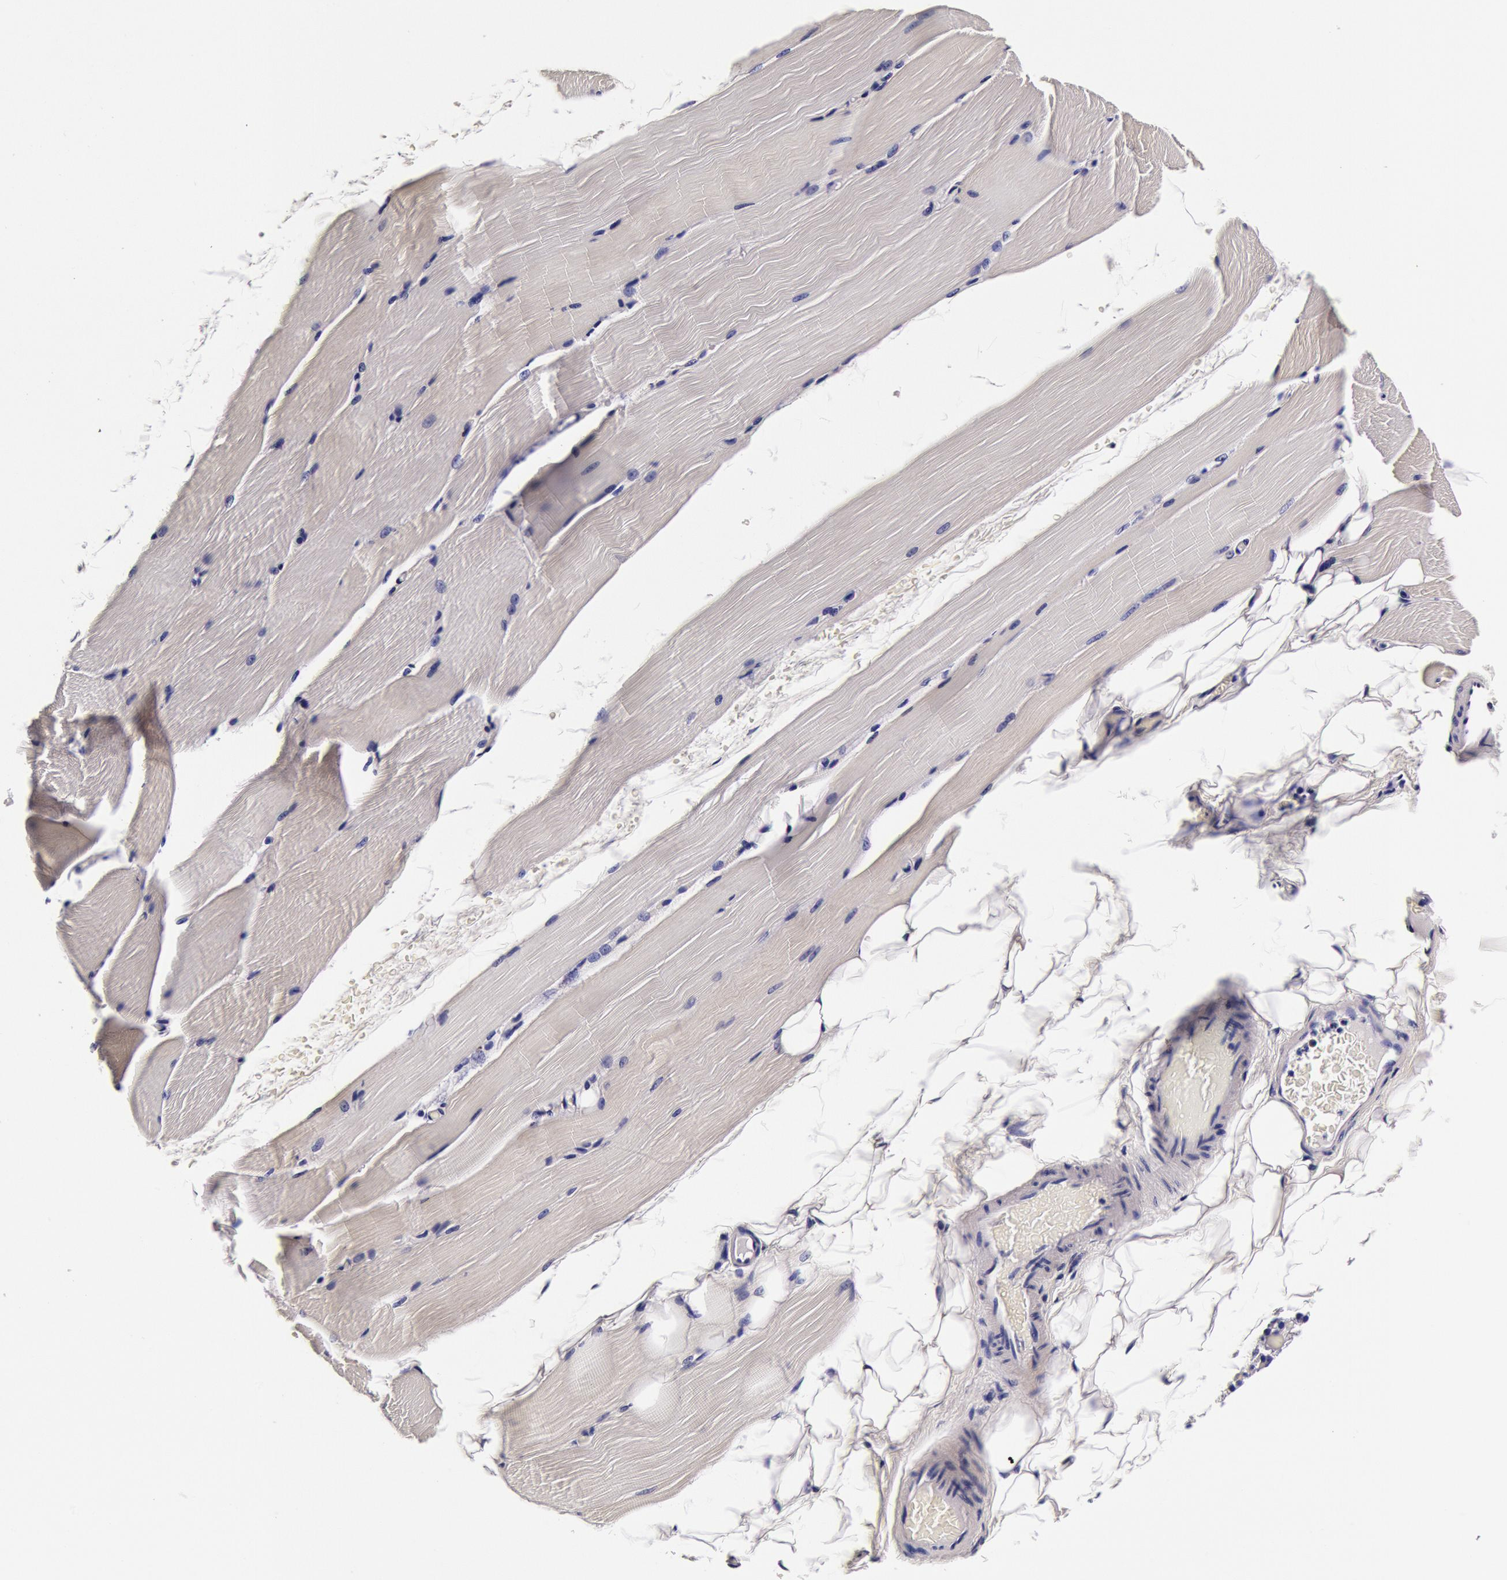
{"staining": {"intensity": "weak", "quantity": "<25%", "location": "cytoplasmic/membranous"}, "tissue": "skeletal muscle", "cell_type": "Myocytes", "image_type": "normal", "snomed": [{"axis": "morphology", "description": "Normal tissue, NOS"}, {"axis": "topography", "description": "Skeletal muscle"}, {"axis": "topography", "description": "Parathyroid gland"}], "caption": "This is an immunohistochemistry micrograph of benign human skeletal muscle. There is no staining in myocytes.", "gene": "CCDC22", "patient": {"sex": "female", "age": 37}}